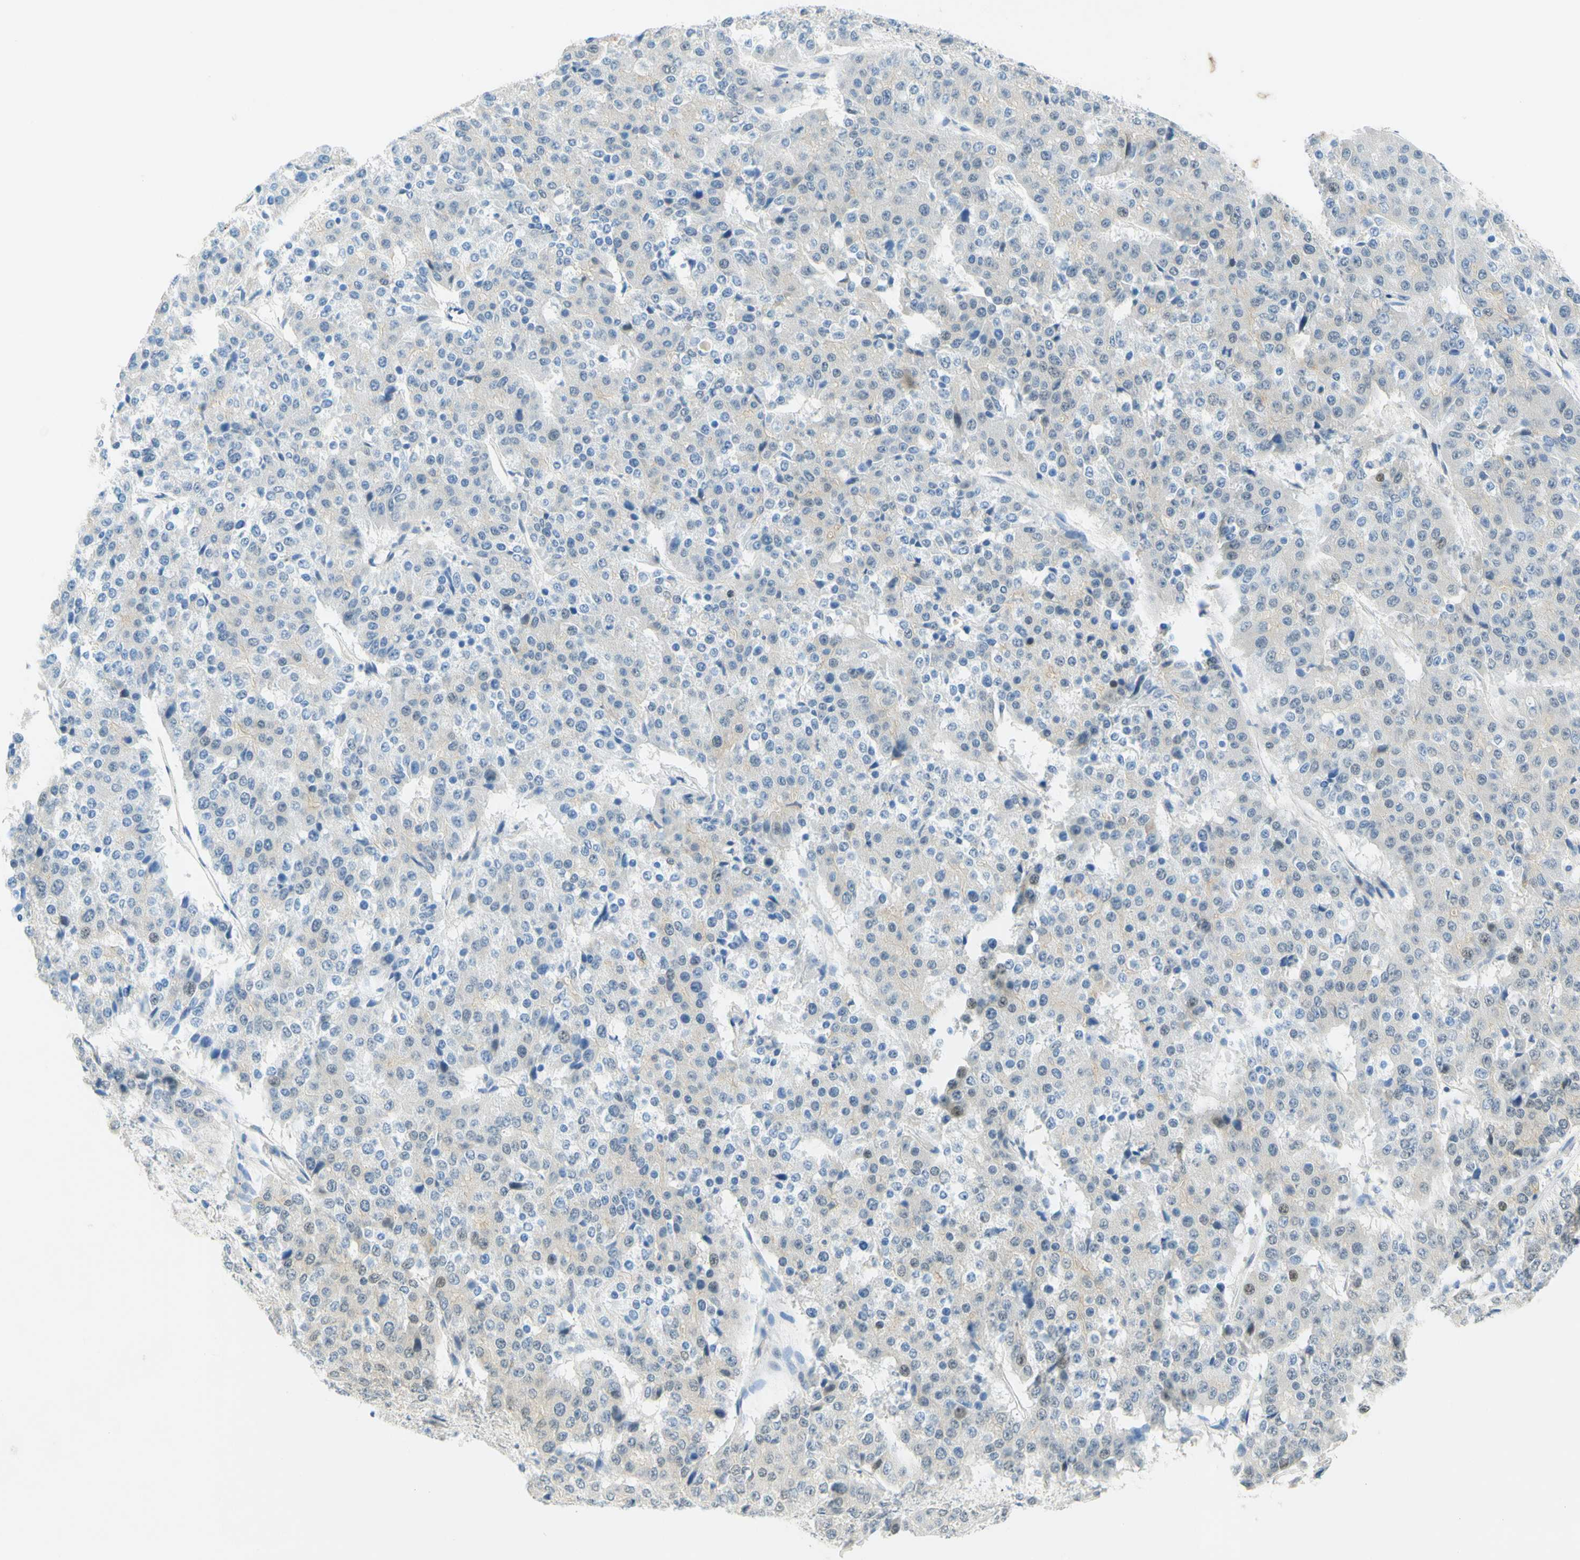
{"staining": {"intensity": "negative", "quantity": "none", "location": "none"}, "tissue": "pancreatic cancer", "cell_type": "Tumor cells", "image_type": "cancer", "snomed": [{"axis": "morphology", "description": "Adenocarcinoma, NOS"}, {"axis": "topography", "description": "Pancreas"}], "caption": "Tumor cells show no significant protein positivity in pancreatic adenocarcinoma.", "gene": "ENTREP2", "patient": {"sex": "male", "age": 50}}